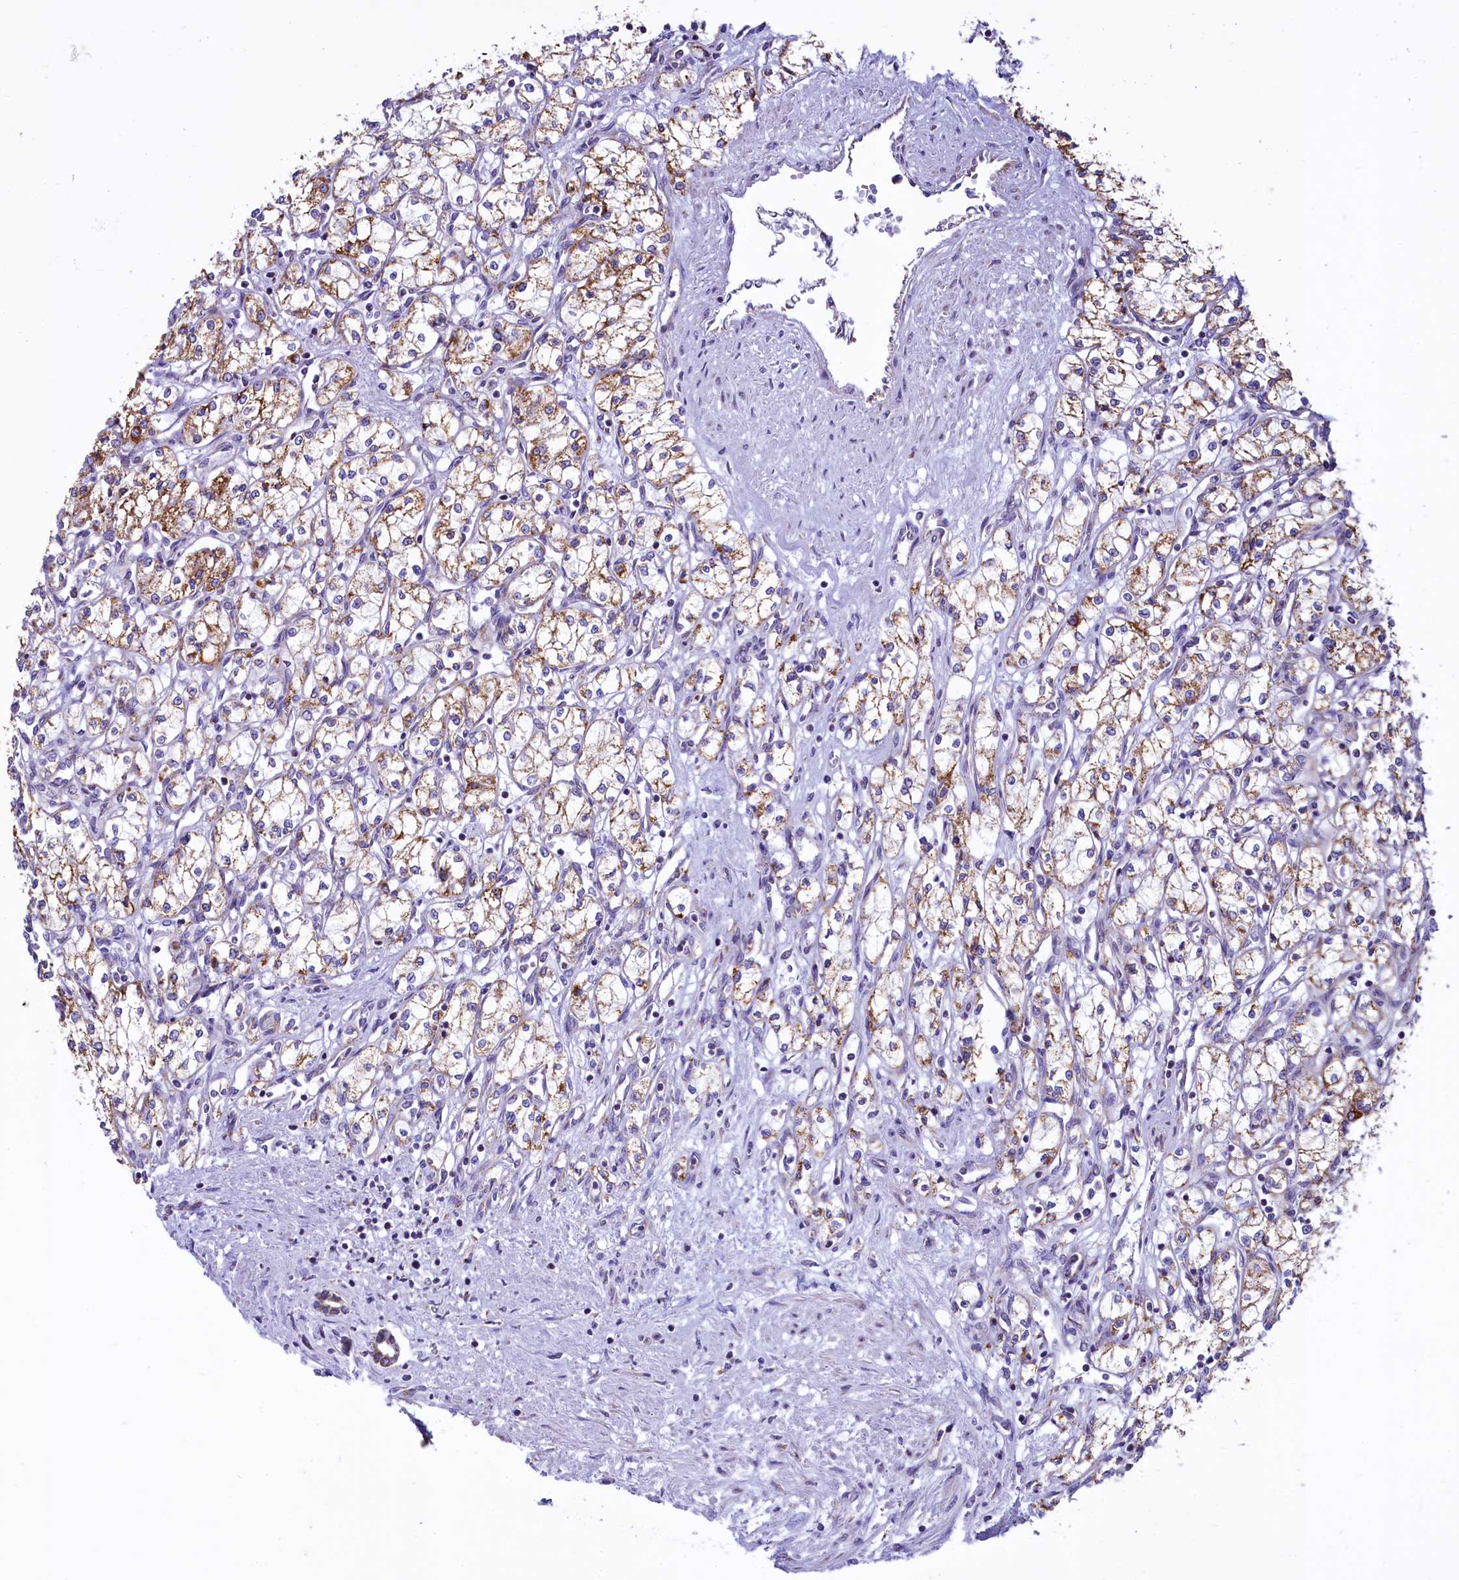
{"staining": {"intensity": "moderate", "quantity": "25%-75%", "location": "cytoplasmic/membranous"}, "tissue": "renal cancer", "cell_type": "Tumor cells", "image_type": "cancer", "snomed": [{"axis": "morphology", "description": "Adenocarcinoma, NOS"}, {"axis": "topography", "description": "Kidney"}], "caption": "Human renal cancer stained for a protein (brown) exhibits moderate cytoplasmic/membranous positive expression in approximately 25%-75% of tumor cells.", "gene": "VWCE", "patient": {"sex": "male", "age": 59}}